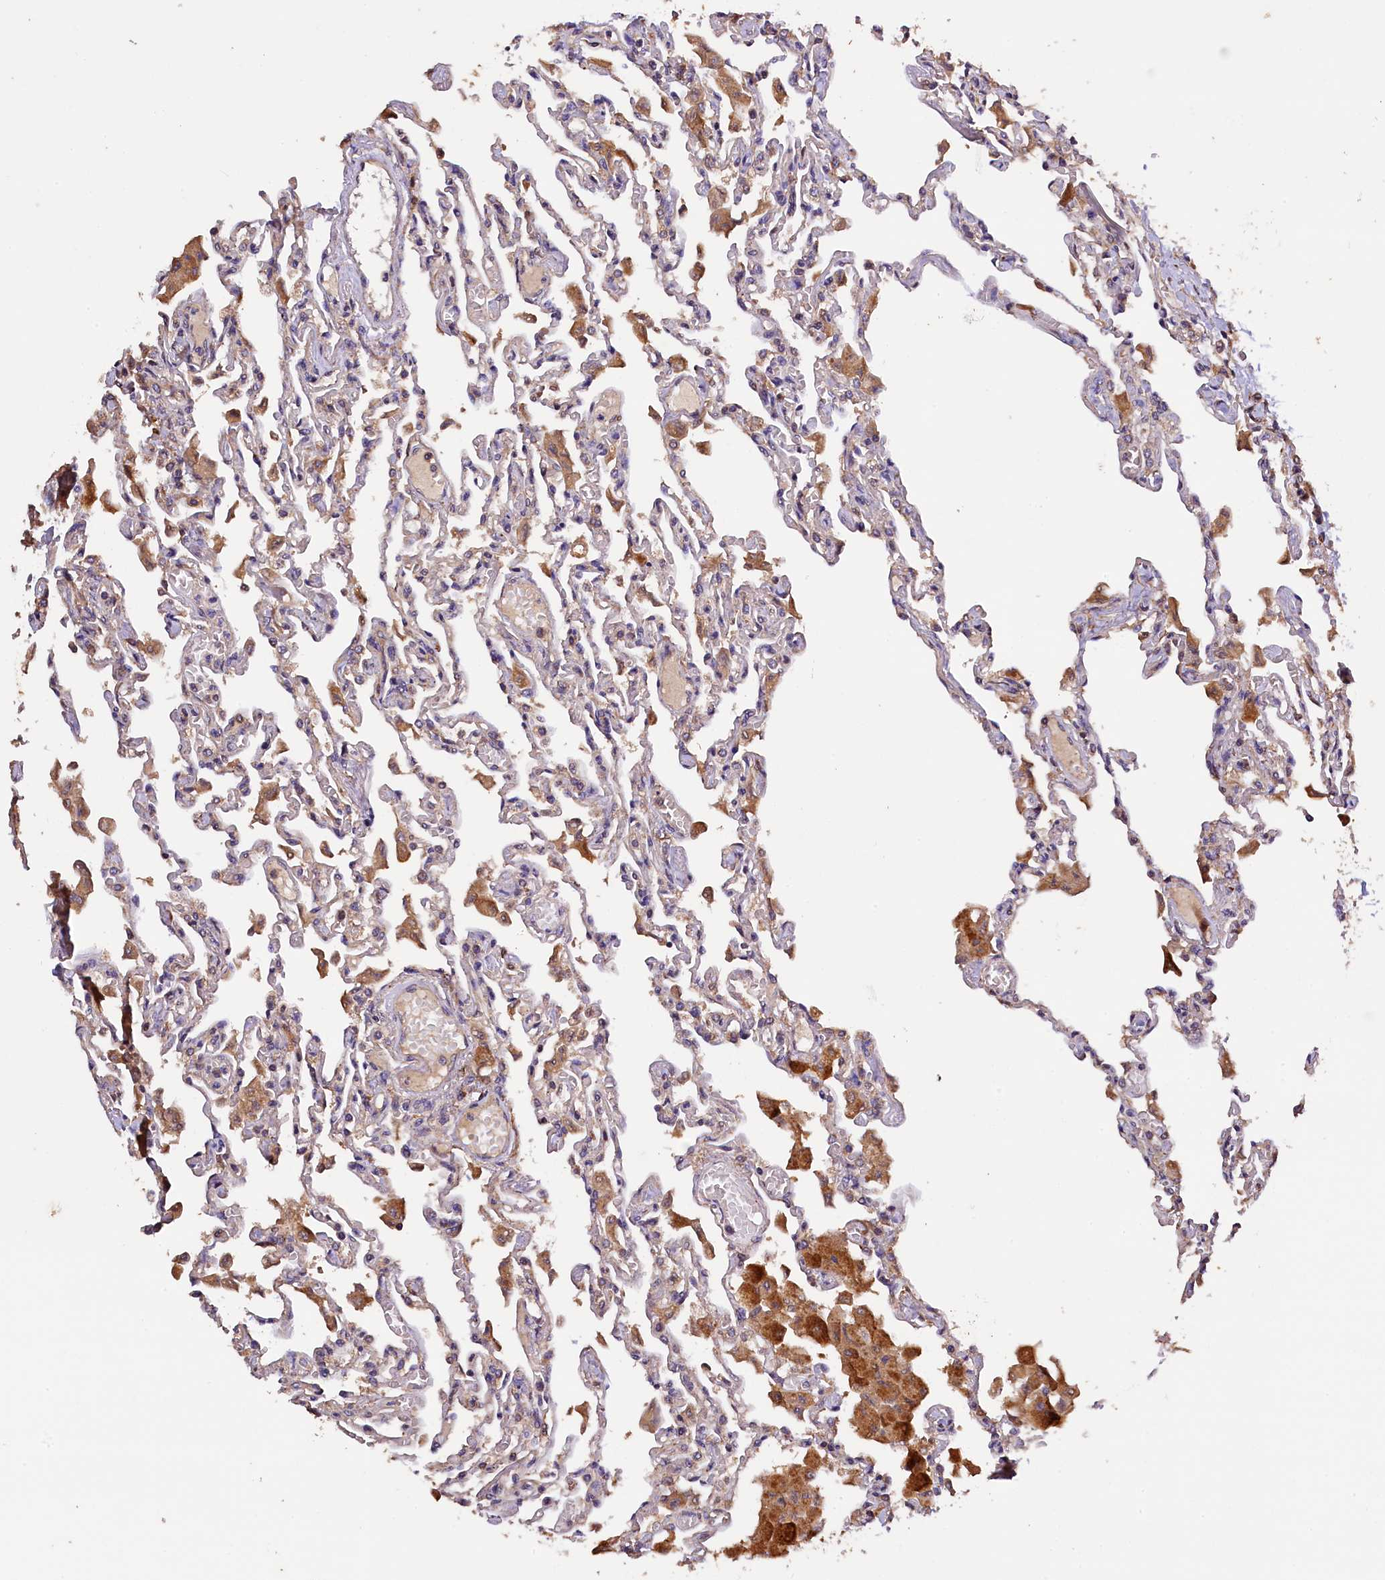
{"staining": {"intensity": "weak", "quantity": "<25%", "location": "cytoplasmic/membranous"}, "tissue": "lung", "cell_type": "Alveolar cells", "image_type": "normal", "snomed": [{"axis": "morphology", "description": "Normal tissue, NOS"}, {"axis": "topography", "description": "Bronchus"}, {"axis": "topography", "description": "Lung"}], "caption": "Immunohistochemistry of normal human lung reveals no positivity in alveolar cells.", "gene": "KLC2", "patient": {"sex": "female", "age": 49}}